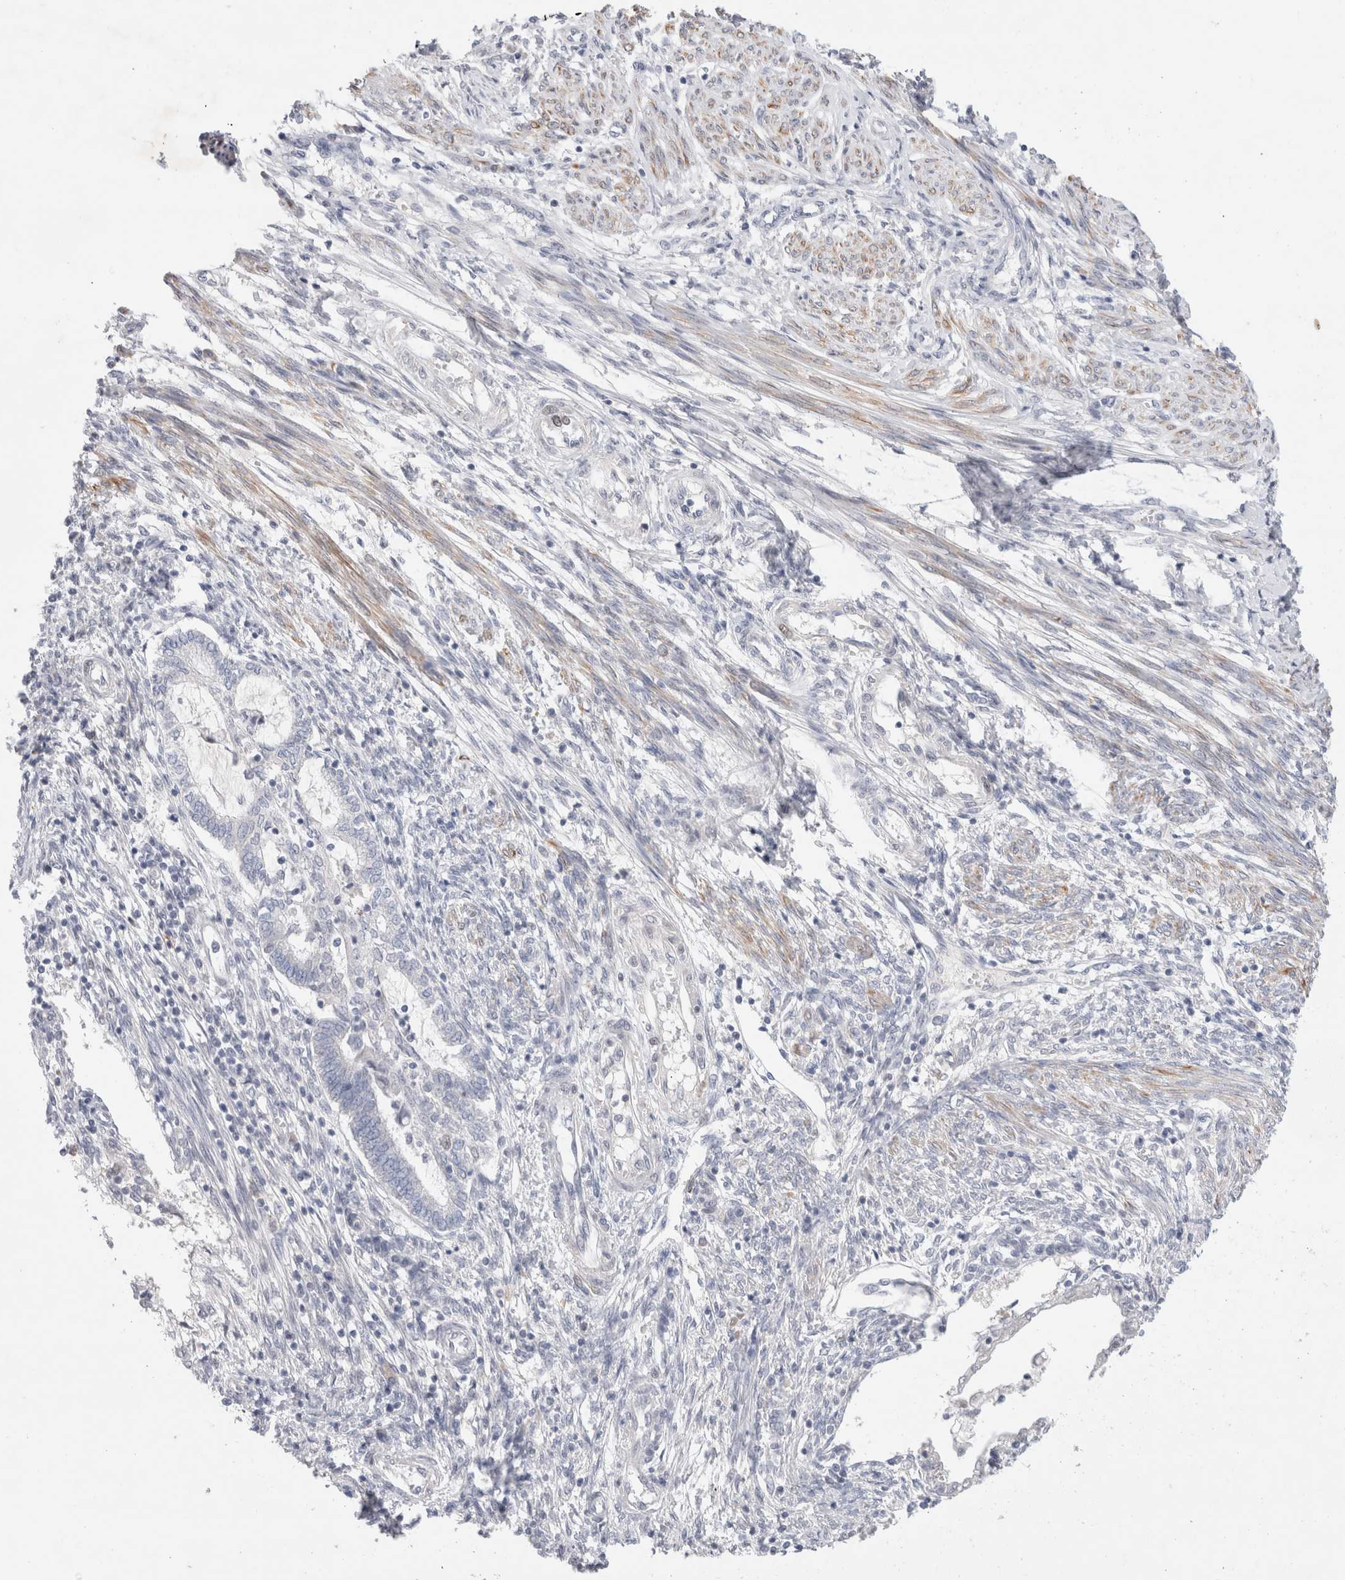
{"staining": {"intensity": "negative", "quantity": "none", "location": "none"}, "tissue": "endometrial cancer", "cell_type": "Tumor cells", "image_type": "cancer", "snomed": [{"axis": "morphology", "description": "Adenocarcinoma, NOS"}, {"axis": "topography", "description": "Endometrium"}], "caption": "Tumor cells show no significant protein expression in endometrial cancer. (DAB (3,3'-diaminobenzidine) IHC with hematoxylin counter stain).", "gene": "KNL1", "patient": {"sex": "female", "age": 32}}